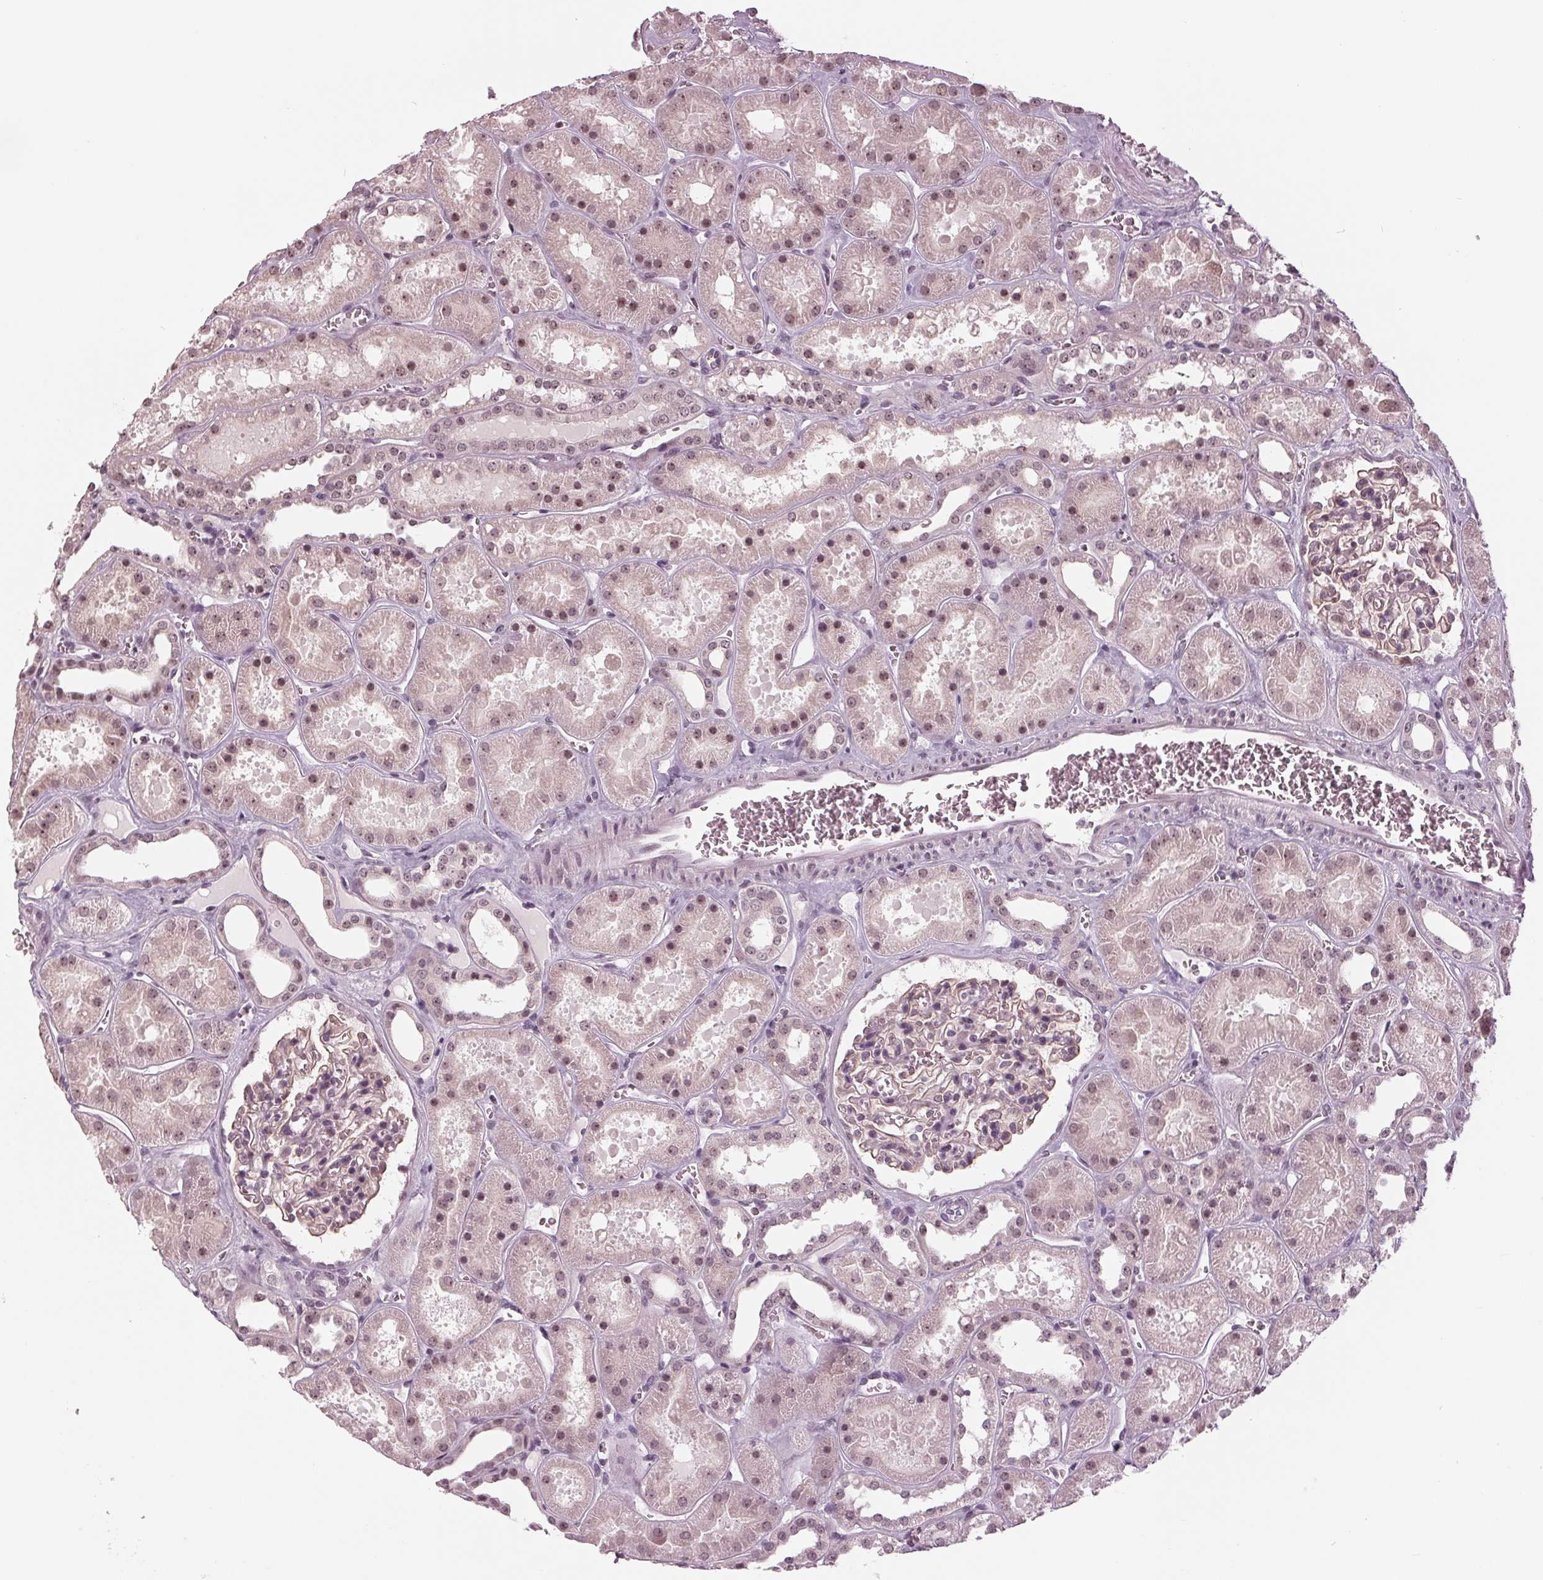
{"staining": {"intensity": "weak", "quantity": "25%-75%", "location": "cytoplasmic/membranous"}, "tissue": "kidney", "cell_type": "Cells in glomeruli", "image_type": "normal", "snomed": [{"axis": "morphology", "description": "Normal tissue, NOS"}, {"axis": "topography", "description": "Kidney"}], "caption": "Immunohistochemical staining of normal human kidney reveals 25%-75% levels of weak cytoplasmic/membranous protein positivity in approximately 25%-75% of cells in glomeruli.", "gene": "SLX4", "patient": {"sex": "female", "age": 41}}